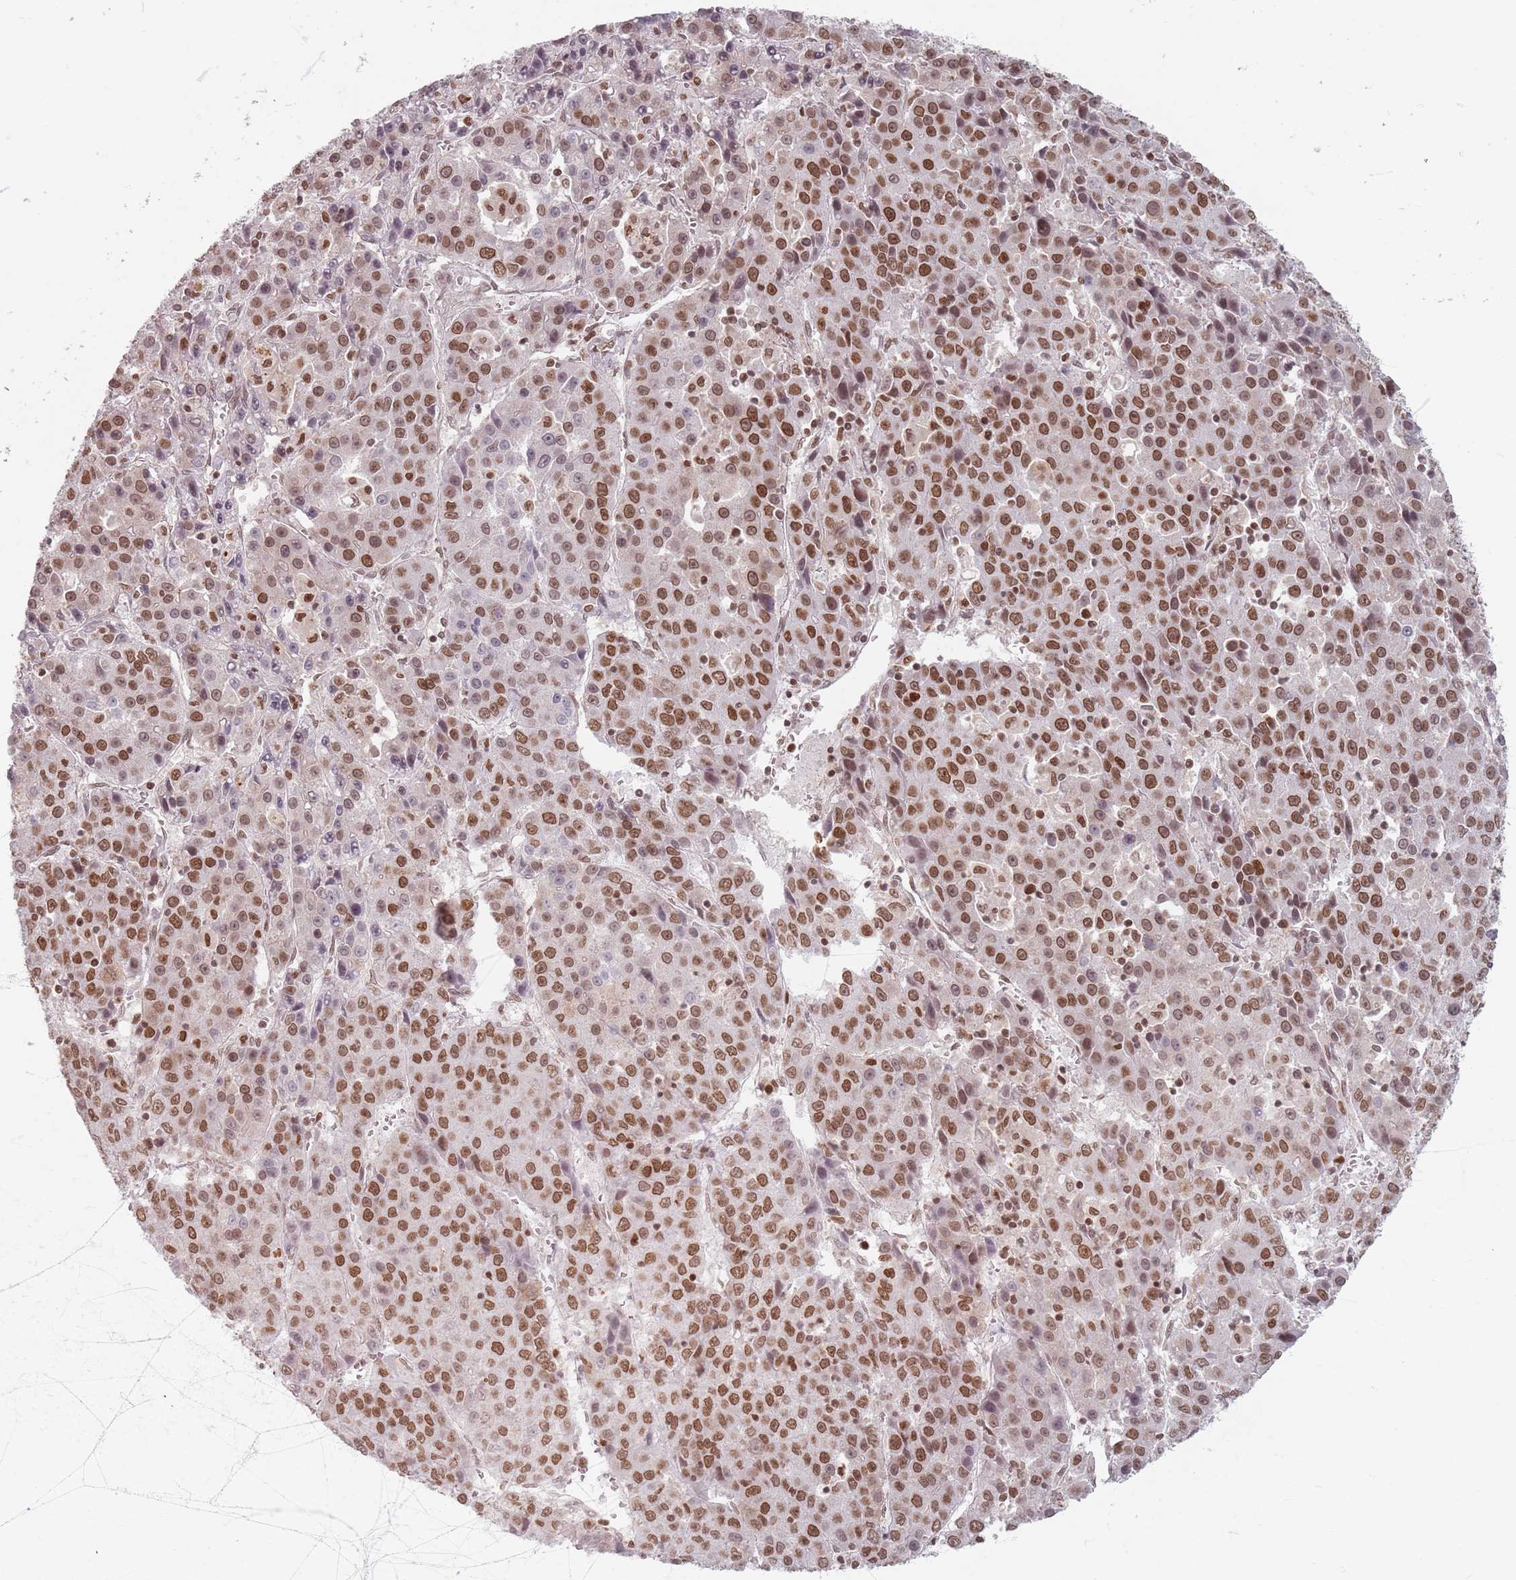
{"staining": {"intensity": "strong", "quantity": ">75%", "location": "nuclear"}, "tissue": "liver cancer", "cell_type": "Tumor cells", "image_type": "cancer", "snomed": [{"axis": "morphology", "description": "Carcinoma, Hepatocellular, NOS"}, {"axis": "topography", "description": "Liver"}], "caption": "IHC micrograph of neoplastic tissue: human liver cancer stained using immunohistochemistry (IHC) displays high levels of strong protein expression localized specifically in the nuclear of tumor cells, appearing as a nuclear brown color.", "gene": "NUP50", "patient": {"sex": "female", "age": 53}}